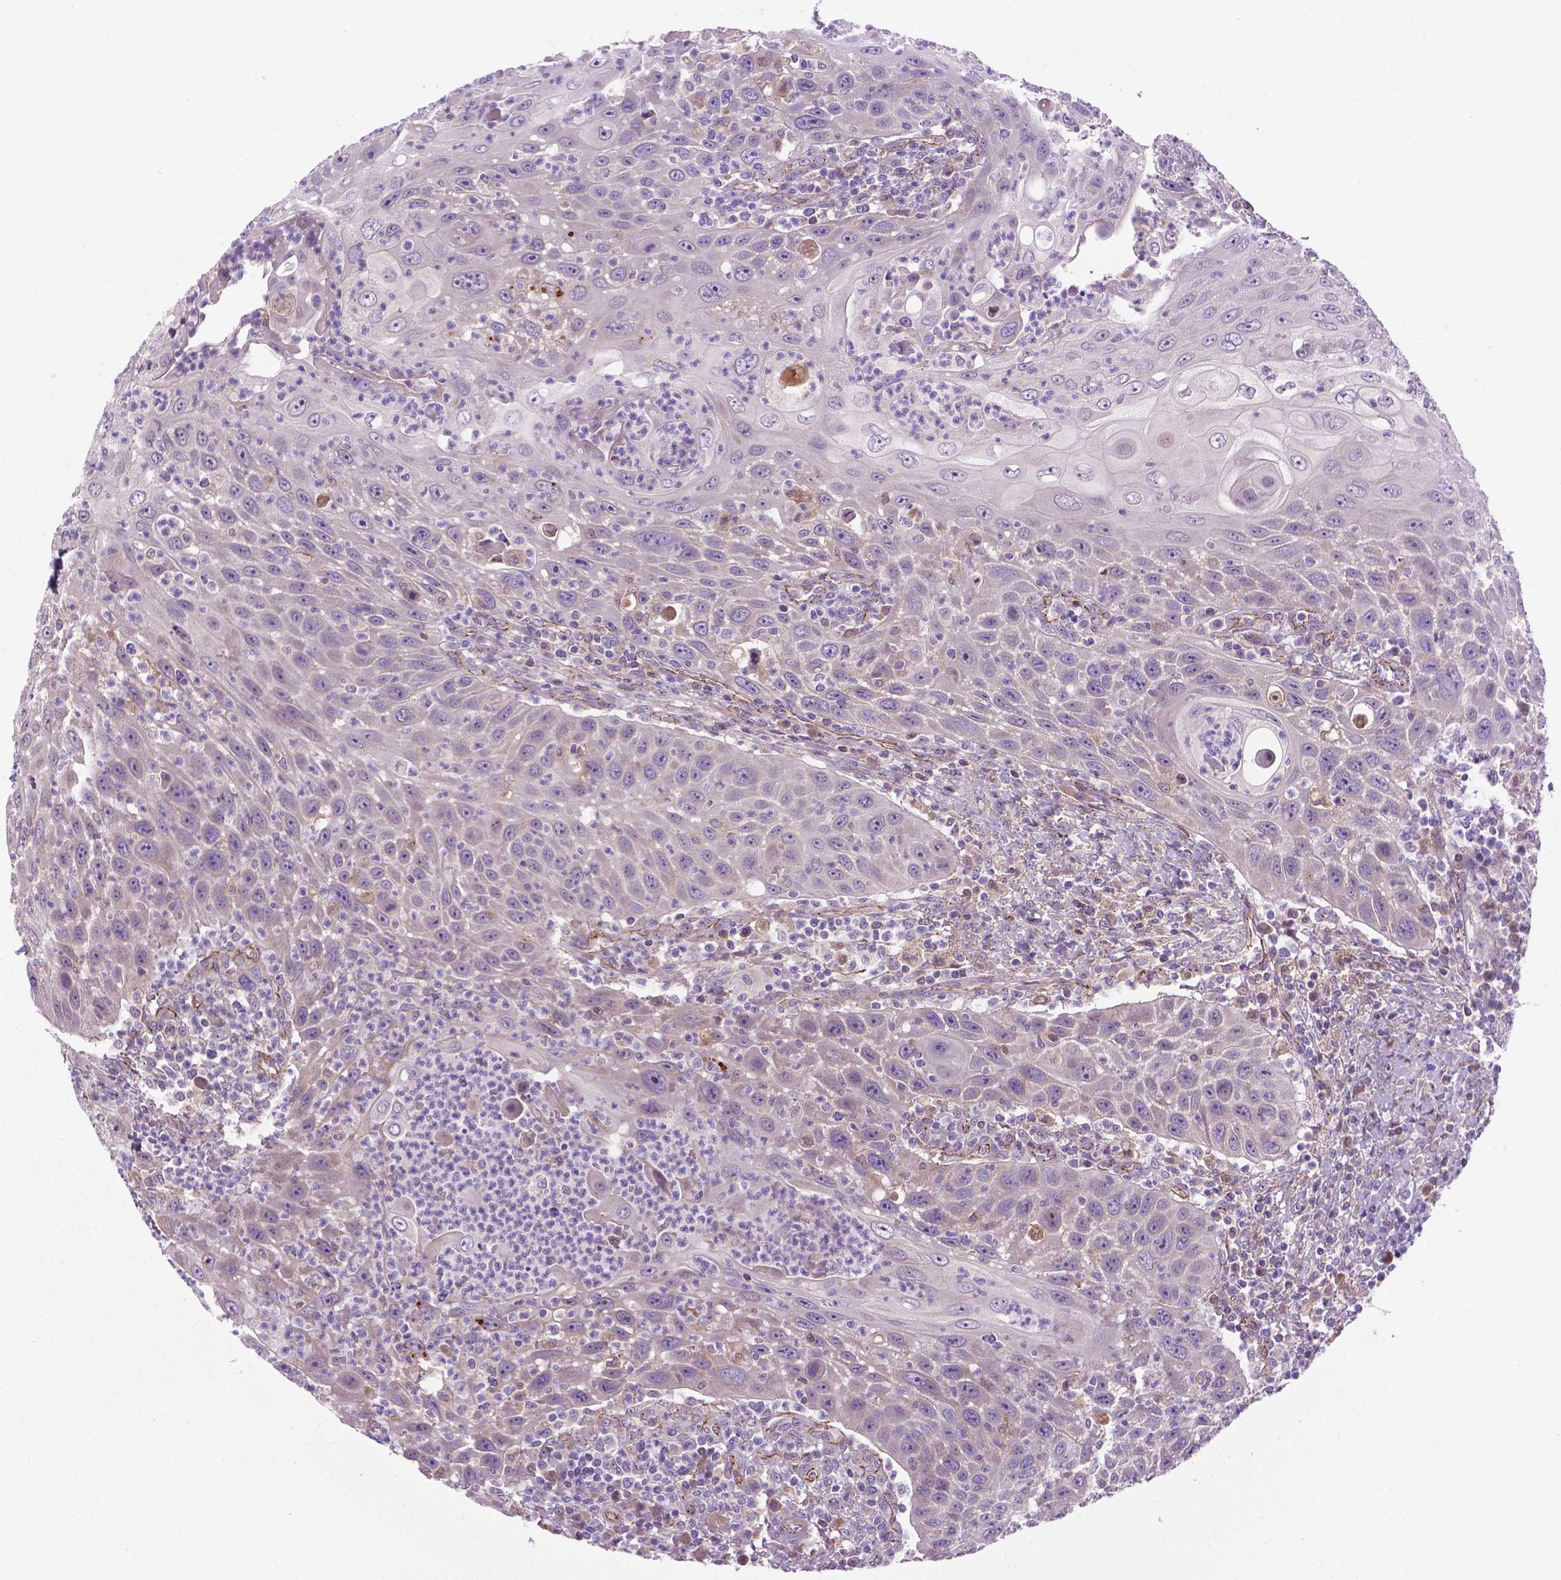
{"staining": {"intensity": "negative", "quantity": "none", "location": "none"}, "tissue": "head and neck cancer", "cell_type": "Tumor cells", "image_type": "cancer", "snomed": [{"axis": "morphology", "description": "Squamous cell carcinoma, NOS"}, {"axis": "topography", "description": "Head-Neck"}], "caption": "High magnification brightfield microscopy of head and neck cancer stained with DAB (brown) and counterstained with hematoxylin (blue): tumor cells show no significant staining.", "gene": "CCER2", "patient": {"sex": "male", "age": 69}}